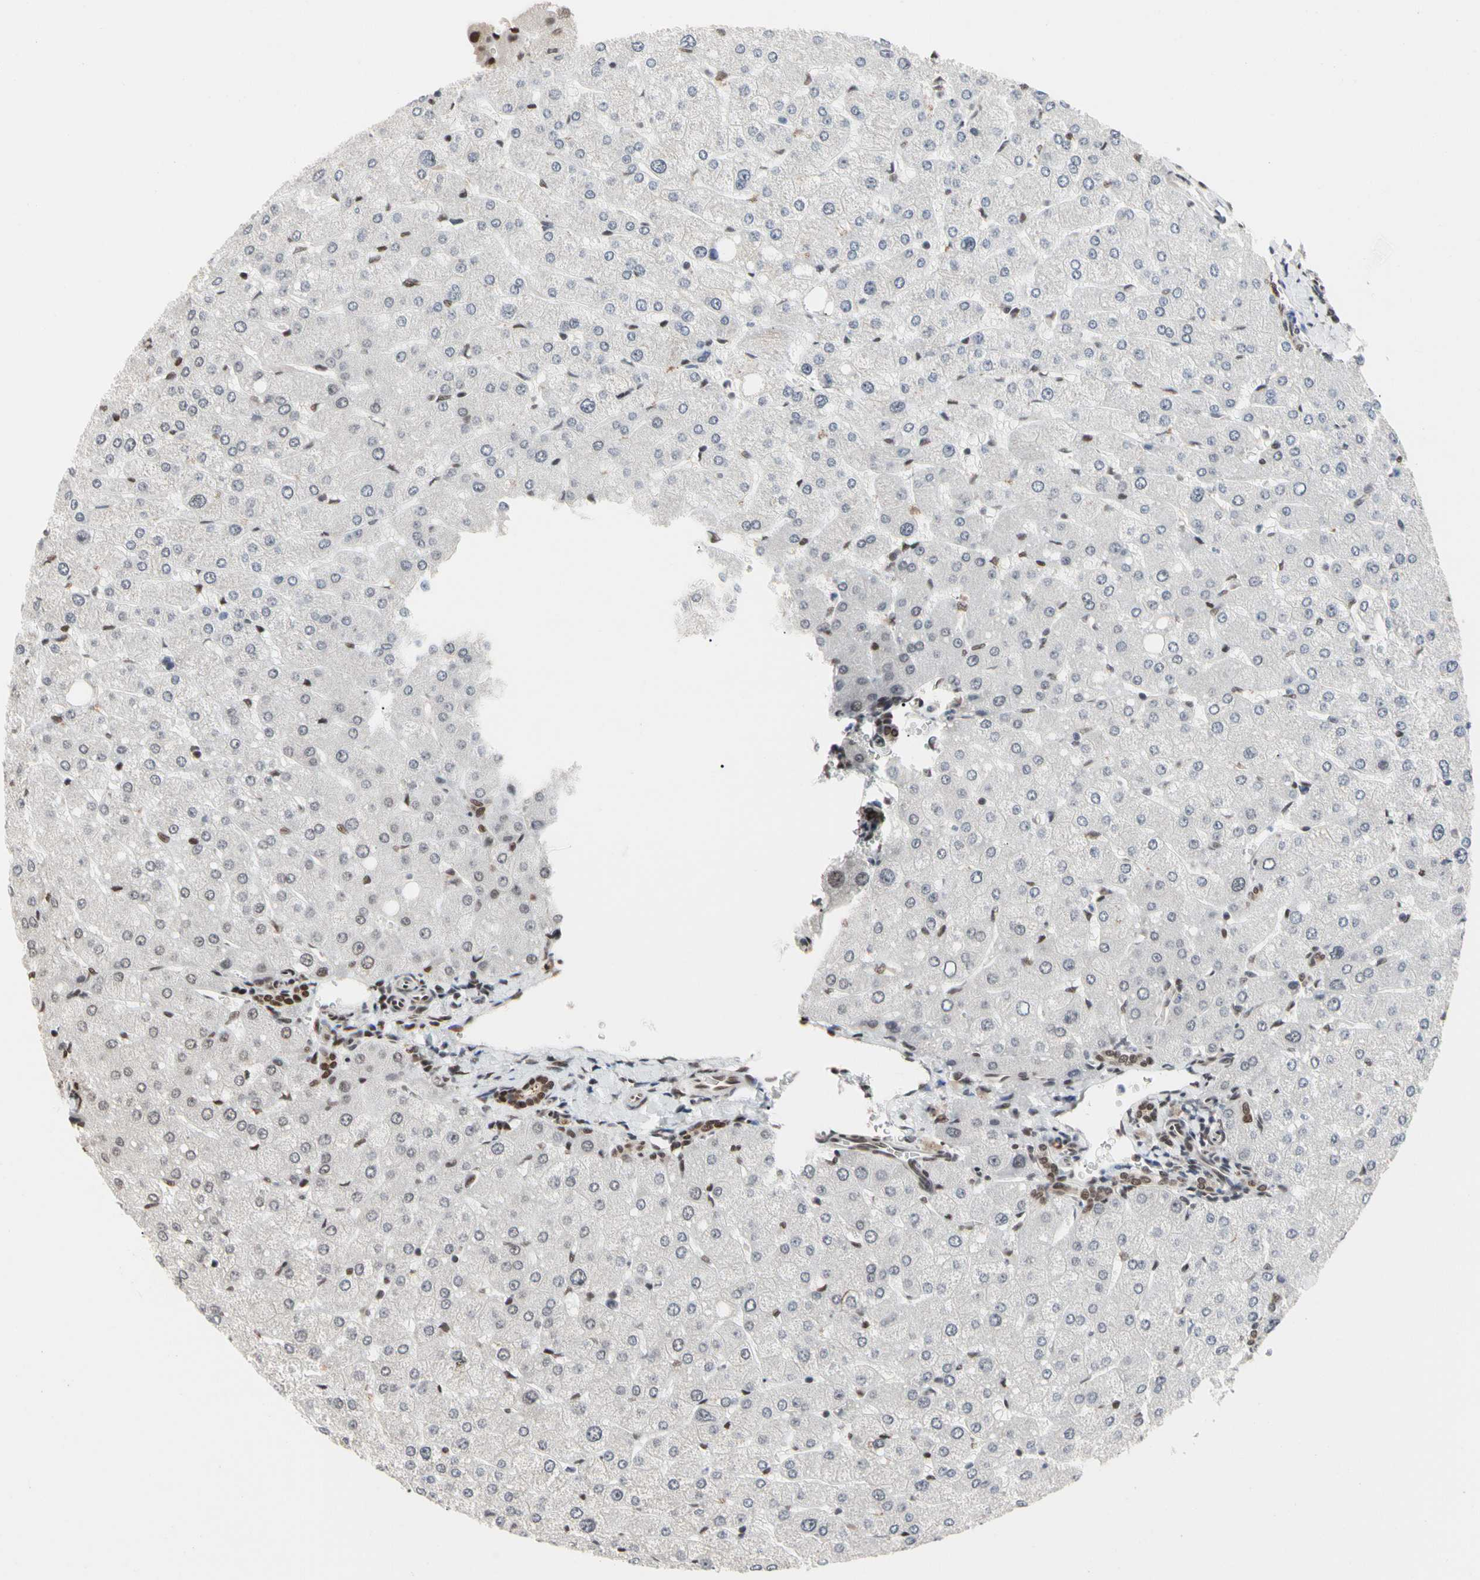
{"staining": {"intensity": "moderate", "quantity": ">75%", "location": "nuclear"}, "tissue": "liver", "cell_type": "Cholangiocytes", "image_type": "normal", "snomed": [{"axis": "morphology", "description": "Normal tissue, NOS"}, {"axis": "topography", "description": "Liver"}], "caption": "The histopathology image shows a brown stain indicating the presence of a protein in the nuclear of cholangiocytes in liver.", "gene": "FAM98B", "patient": {"sex": "male", "age": 55}}